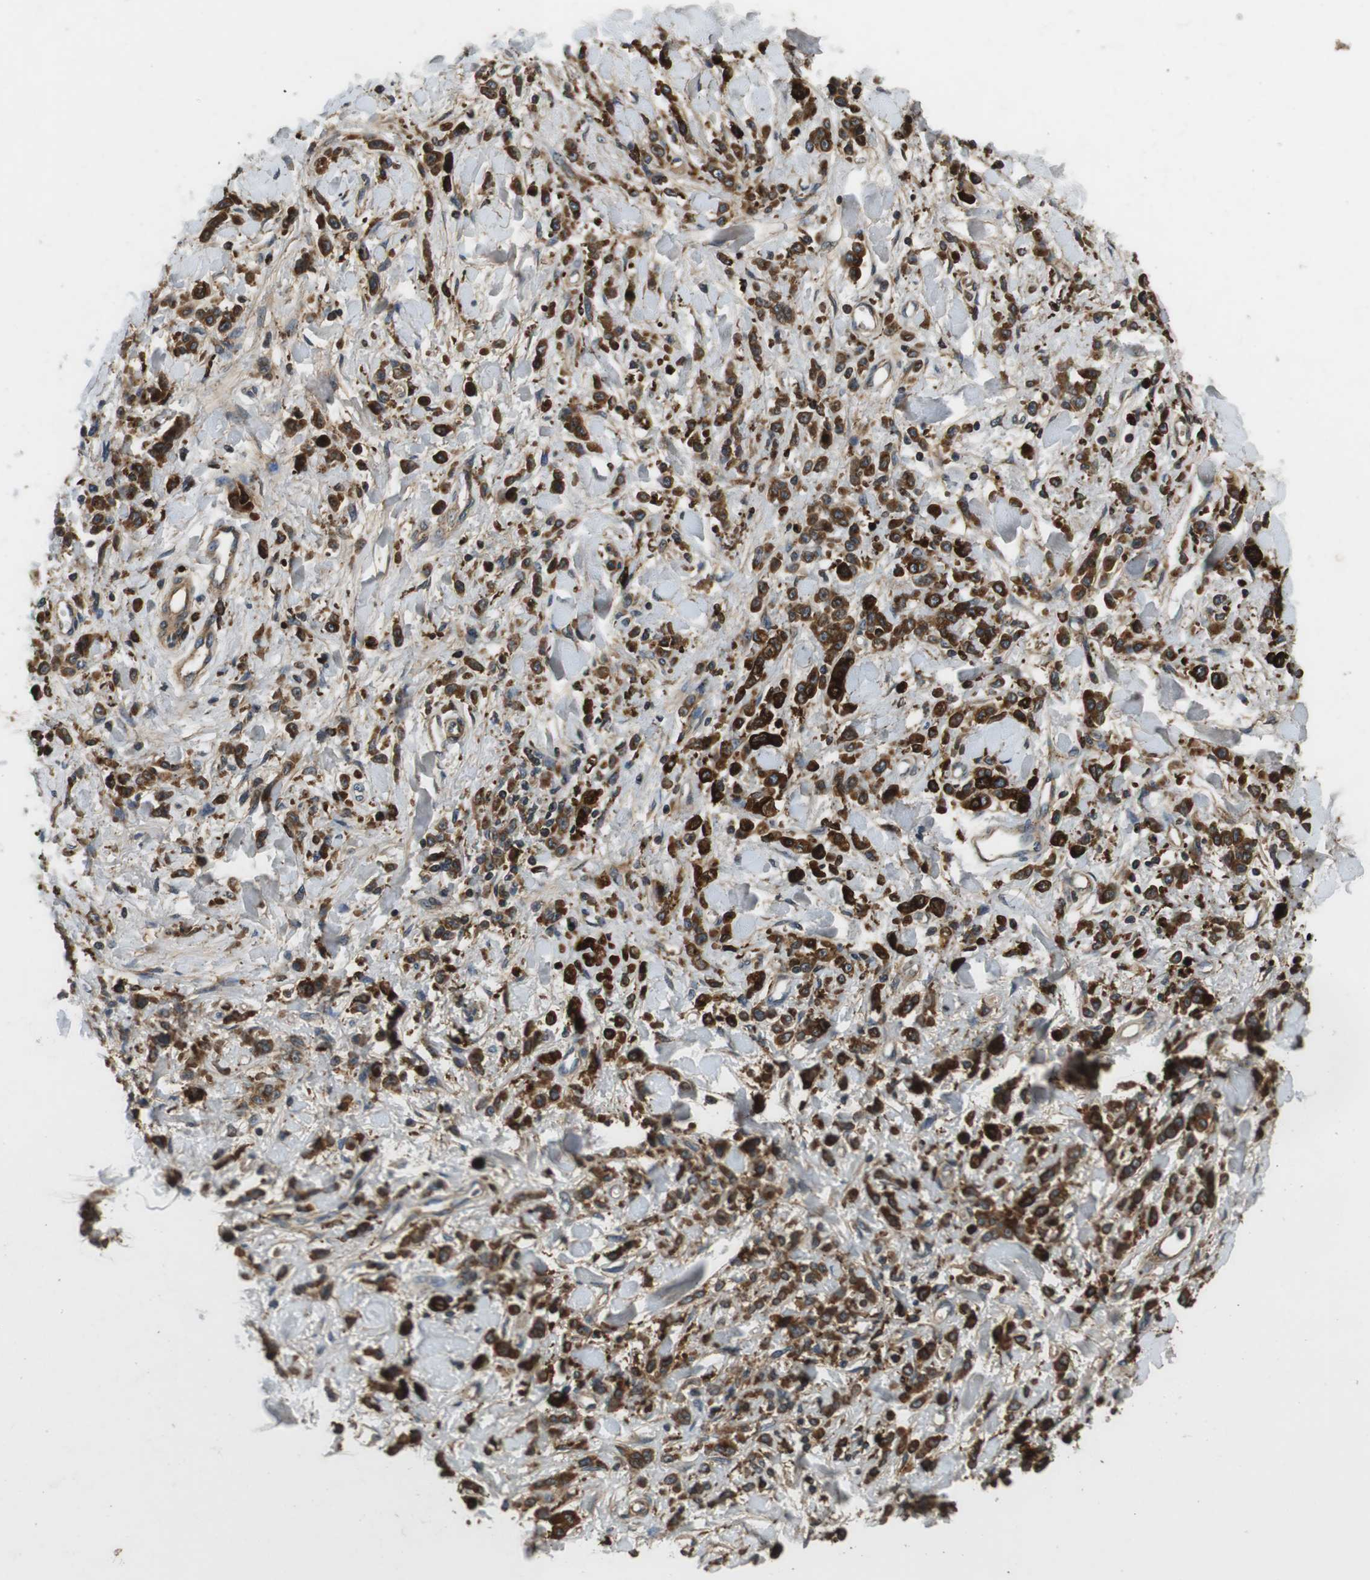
{"staining": {"intensity": "strong", "quantity": ">75%", "location": "cytoplasmic/membranous"}, "tissue": "stomach cancer", "cell_type": "Tumor cells", "image_type": "cancer", "snomed": [{"axis": "morphology", "description": "Normal tissue, NOS"}, {"axis": "morphology", "description": "Adenocarcinoma, NOS"}, {"axis": "topography", "description": "Stomach"}], "caption": "This is an image of IHC staining of stomach adenocarcinoma, which shows strong positivity in the cytoplasmic/membranous of tumor cells.", "gene": "TXNRD1", "patient": {"sex": "male", "age": 82}}